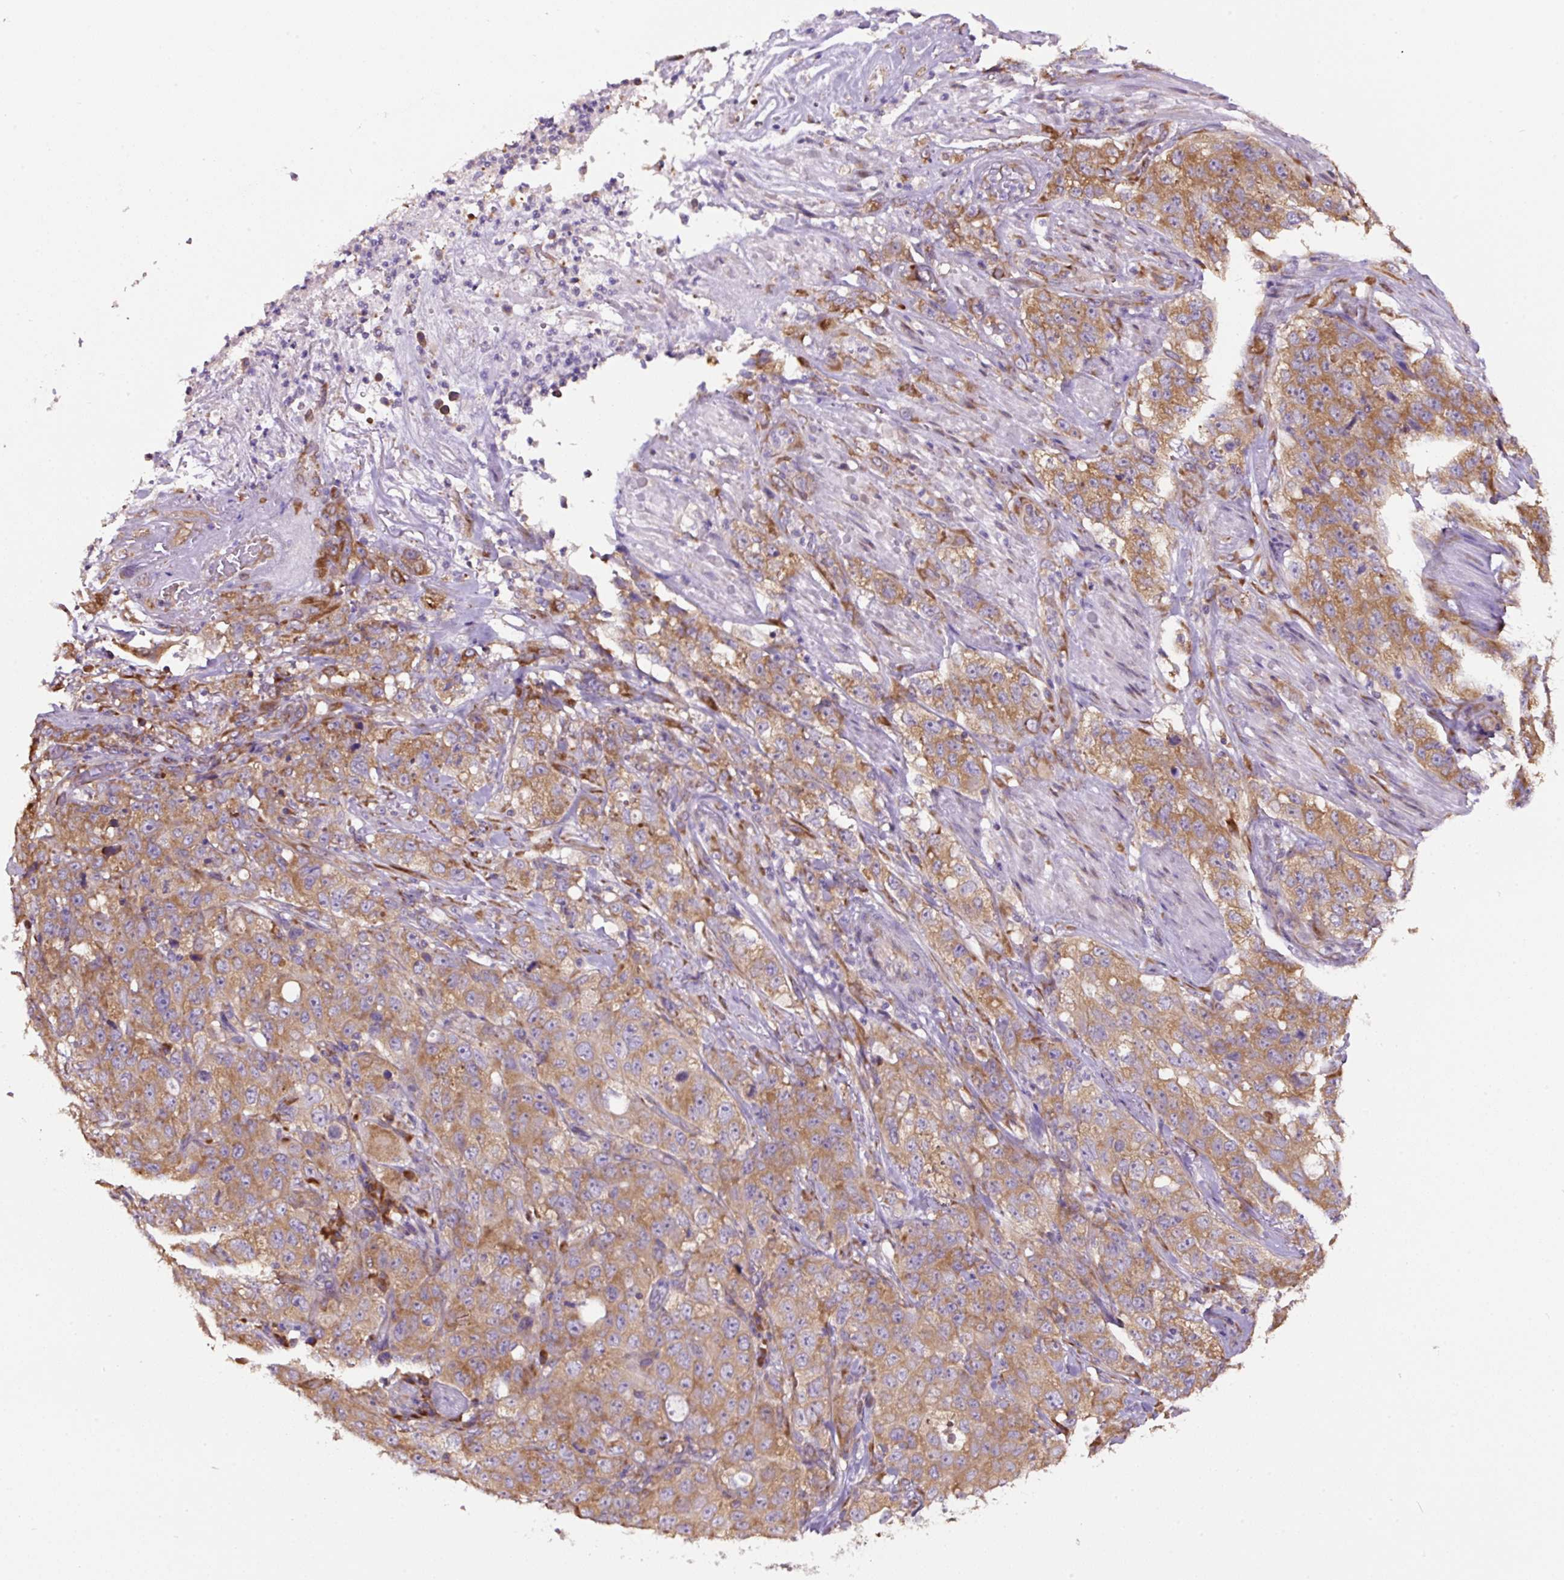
{"staining": {"intensity": "moderate", "quantity": ">75%", "location": "cytoplasmic/membranous"}, "tissue": "stomach cancer", "cell_type": "Tumor cells", "image_type": "cancer", "snomed": [{"axis": "morphology", "description": "Adenocarcinoma, NOS"}, {"axis": "topography", "description": "Stomach"}], "caption": "IHC micrograph of neoplastic tissue: human adenocarcinoma (stomach) stained using IHC displays medium levels of moderate protein expression localized specifically in the cytoplasmic/membranous of tumor cells, appearing as a cytoplasmic/membranous brown color.", "gene": "RPS23", "patient": {"sex": "male", "age": 48}}